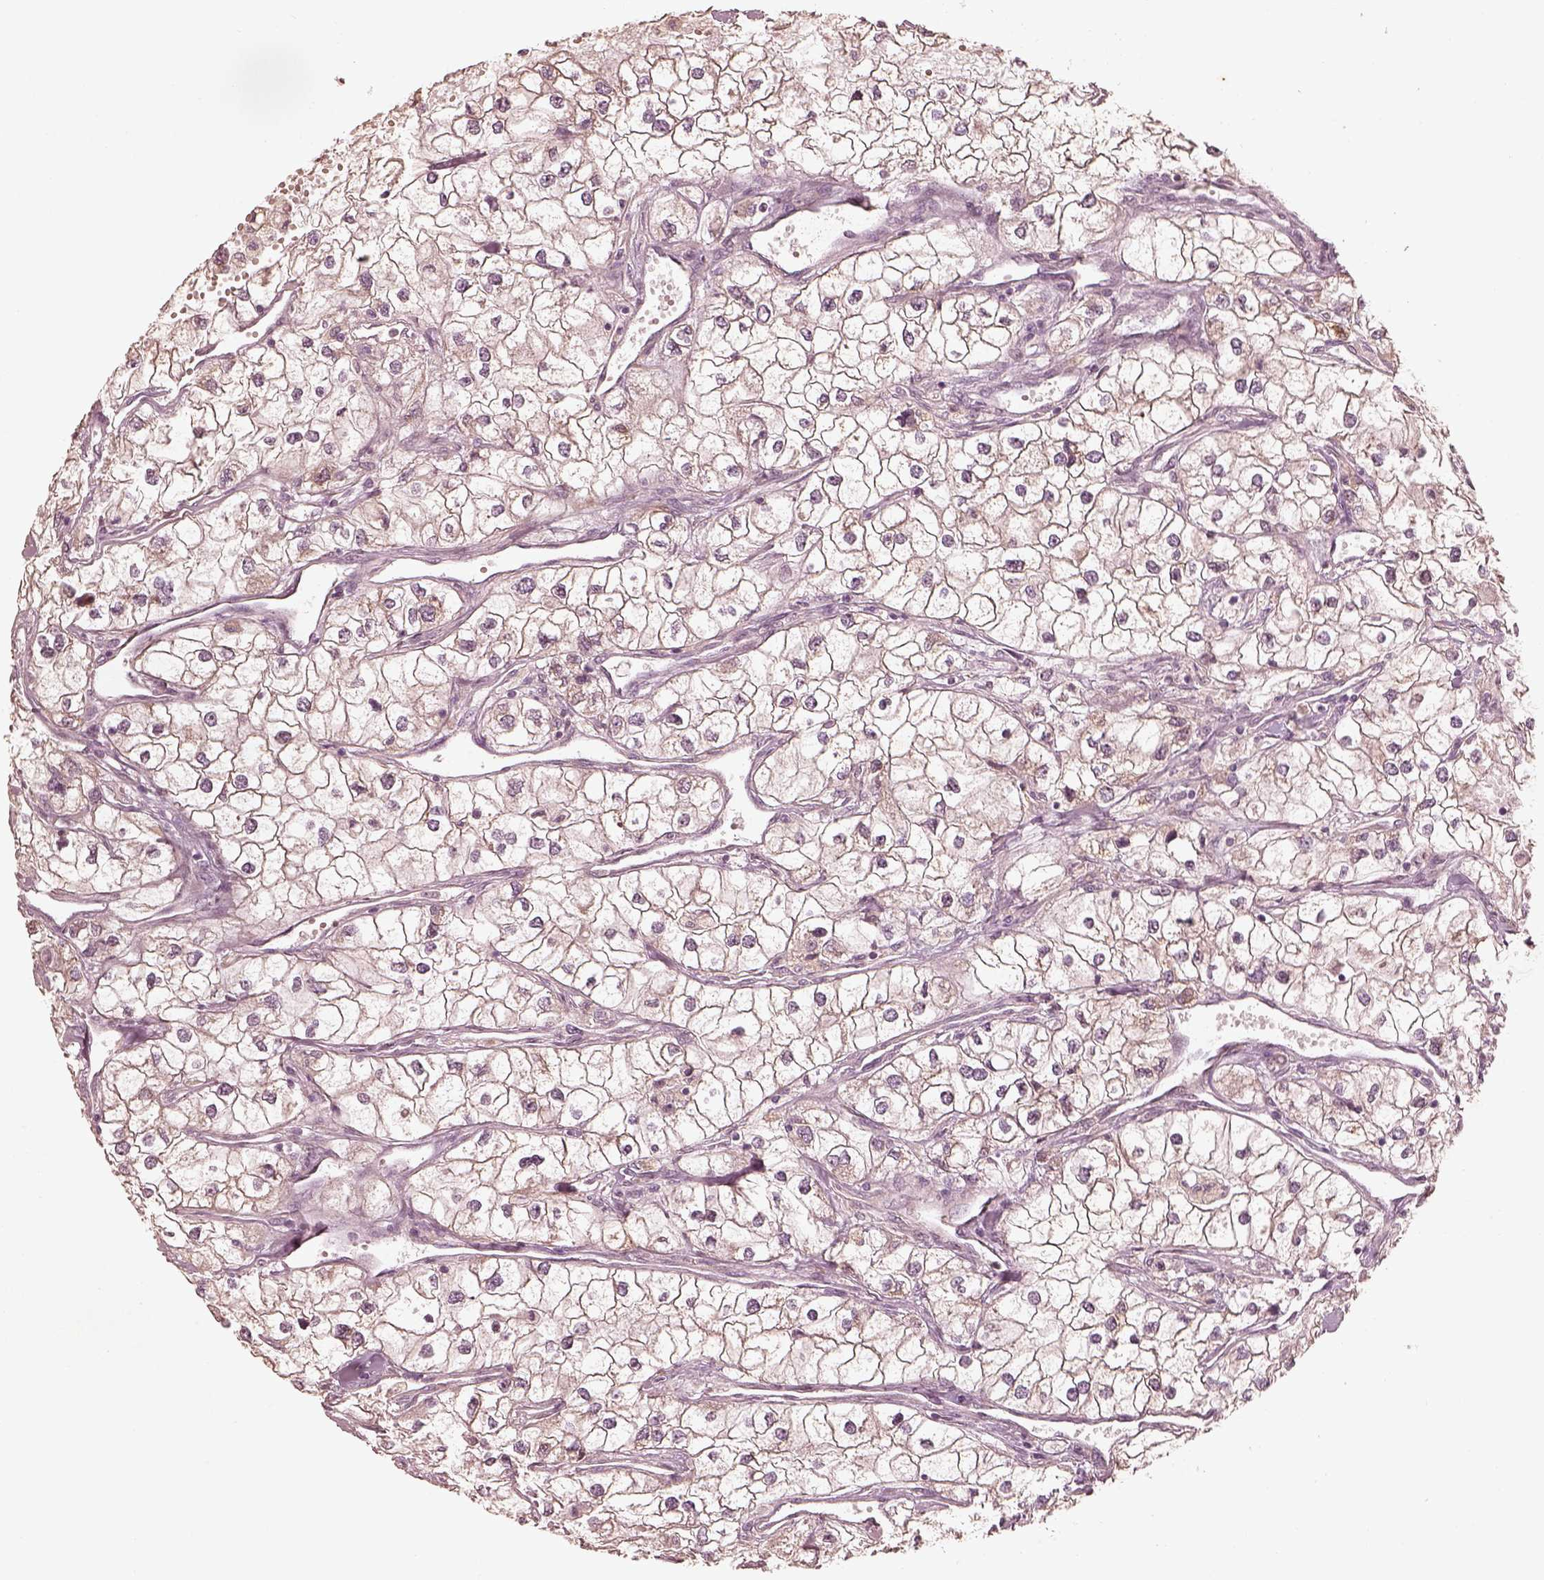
{"staining": {"intensity": "negative", "quantity": "none", "location": "none"}, "tissue": "renal cancer", "cell_type": "Tumor cells", "image_type": "cancer", "snomed": [{"axis": "morphology", "description": "Adenocarcinoma, NOS"}, {"axis": "topography", "description": "Kidney"}], "caption": "DAB immunohistochemical staining of renal adenocarcinoma displays no significant positivity in tumor cells.", "gene": "WLS", "patient": {"sex": "male", "age": 59}}